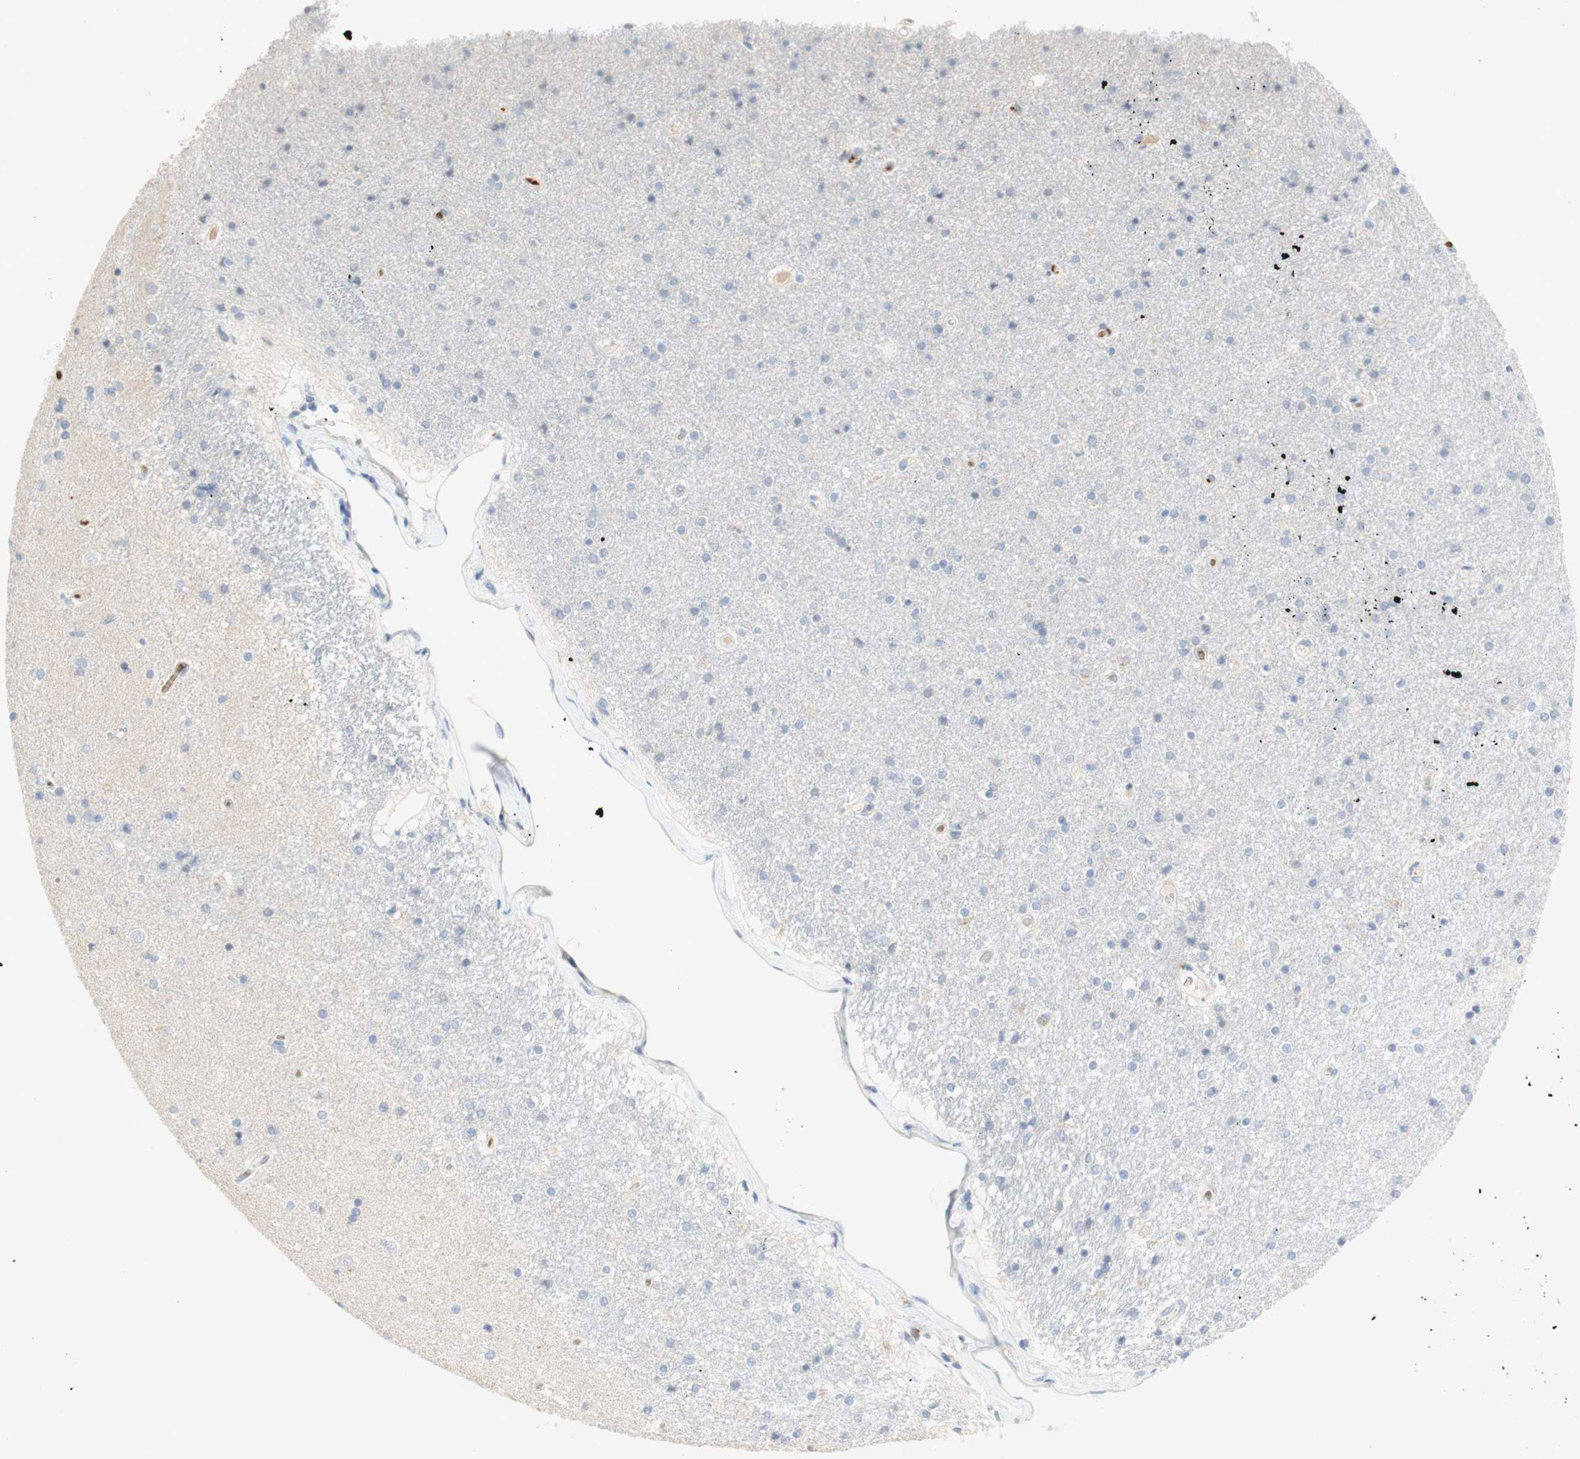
{"staining": {"intensity": "weak", "quantity": "<25%", "location": "cytoplasmic/membranous"}, "tissue": "caudate", "cell_type": "Glial cells", "image_type": "normal", "snomed": [{"axis": "morphology", "description": "Normal tissue, NOS"}, {"axis": "topography", "description": "Lateral ventricle wall"}], "caption": "Glial cells are negative for protein expression in normal human caudate. (Brightfield microscopy of DAB immunohistochemistry (IHC) at high magnification).", "gene": "EPO", "patient": {"sex": "female", "age": 54}}